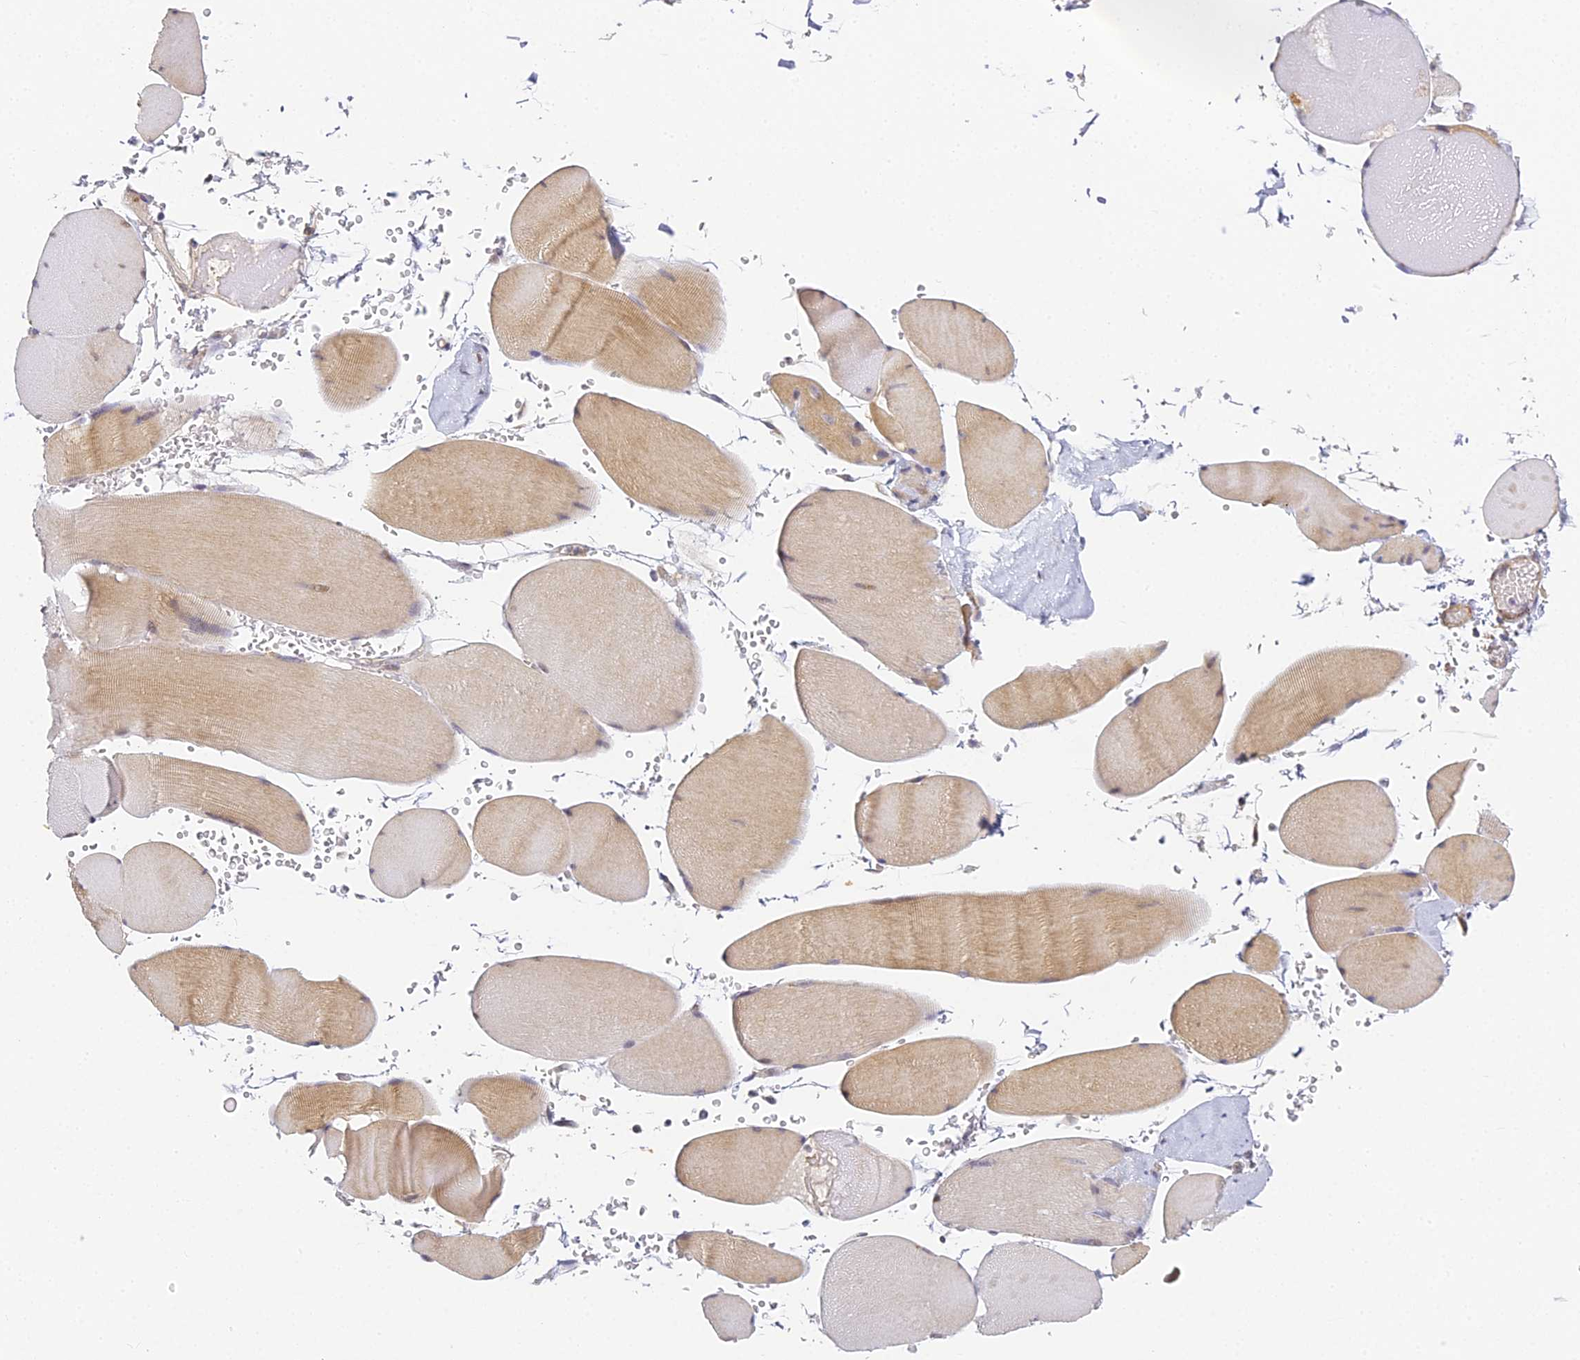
{"staining": {"intensity": "moderate", "quantity": "25%-75%", "location": "cytoplasmic/membranous"}, "tissue": "skeletal muscle", "cell_type": "Myocytes", "image_type": "normal", "snomed": [{"axis": "morphology", "description": "Normal tissue, NOS"}, {"axis": "topography", "description": "Skeletal muscle"}, {"axis": "topography", "description": "Head-Neck"}], "caption": "Approximately 25%-75% of myocytes in unremarkable human skeletal muscle demonstrate moderate cytoplasmic/membranous protein staining as visualized by brown immunohistochemical staining.", "gene": "DNAAF10", "patient": {"sex": "male", "age": 66}}